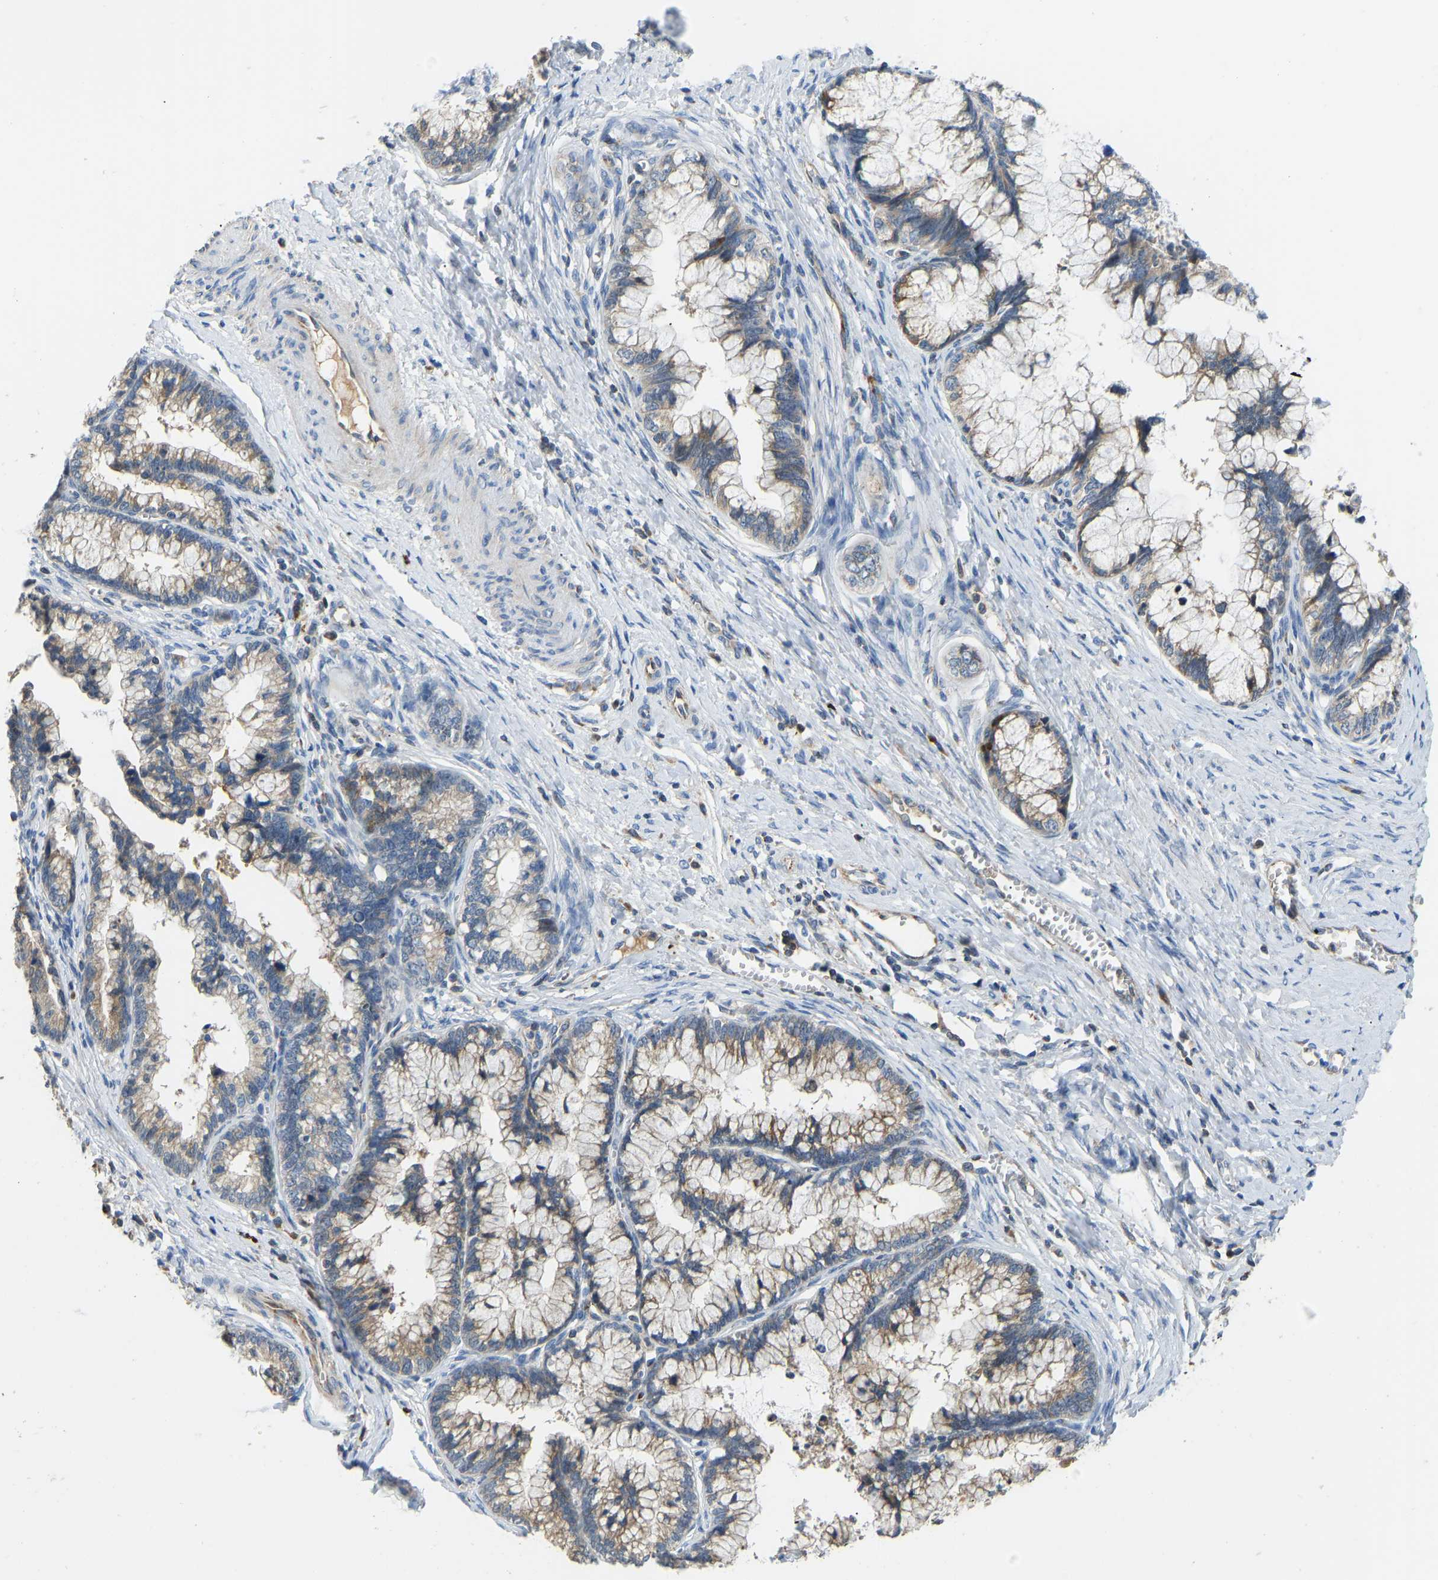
{"staining": {"intensity": "weak", "quantity": ">75%", "location": "cytoplasmic/membranous"}, "tissue": "cervical cancer", "cell_type": "Tumor cells", "image_type": "cancer", "snomed": [{"axis": "morphology", "description": "Adenocarcinoma, NOS"}, {"axis": "topography", "description": "Cervix"}], "caption": "This micrograph demonstrates immunohistochemistry (IHC) staining of cervical adenocarcinoma, with low weak cytoplasmic/membranous expression in about >75% of tumor cells.", "gene": "RBP1", "patient": {"sex": "female", "age": 44}}